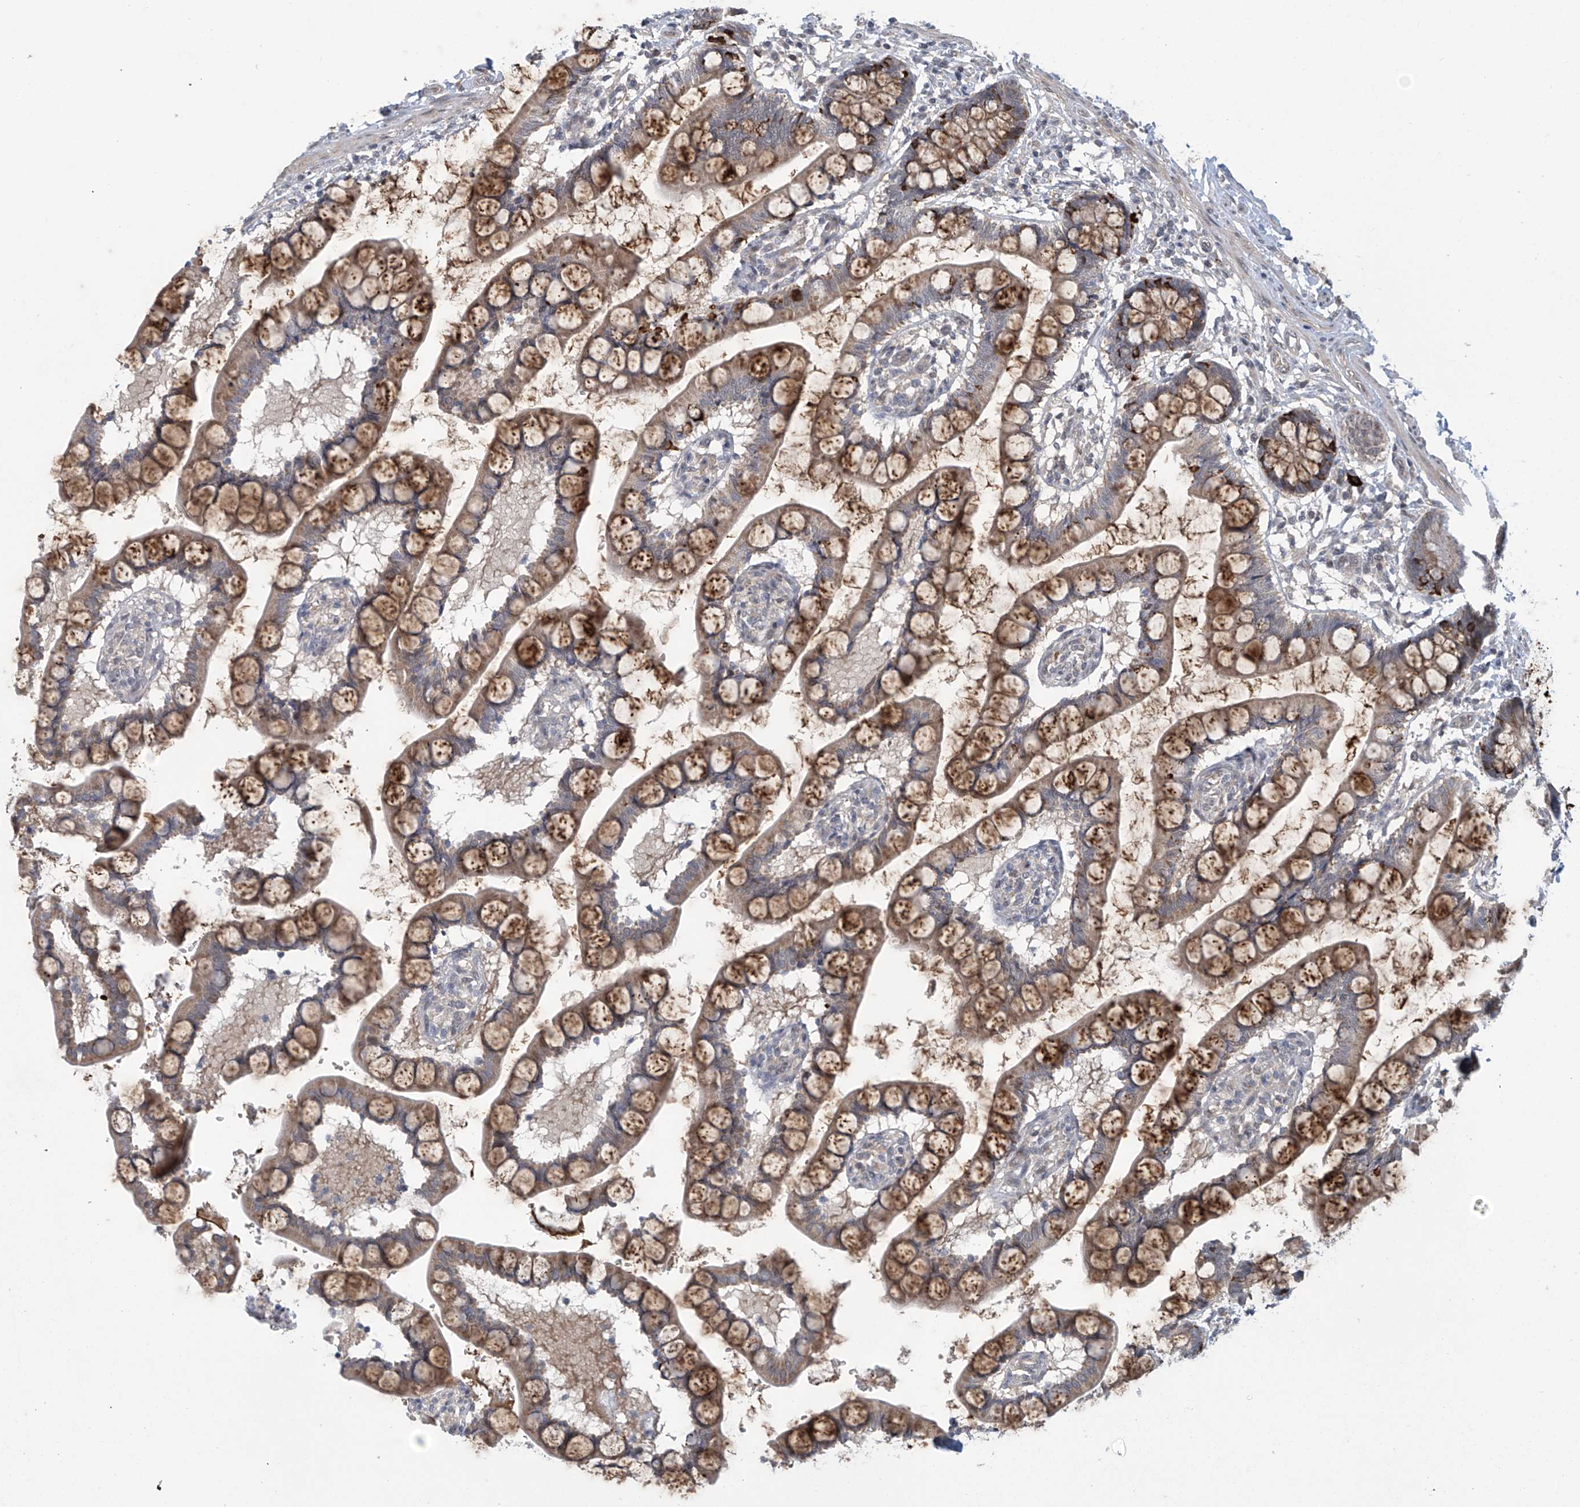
{"staining": {"intensity": "strong", "quantity": "25%-75%", "location": "cytoplasmic/membranous"}, "tissue": "small intestine", "cell_type": "Glandular cells", "image_type": "normal", "snomed": [{"axis": "morphology", "description": "Normal tissue, NOS"}, {"axis": "topography", "description": "Small intestine"}], "caption": "High-magnification brightfield microscopy of benign small intestine stained with DAB (3,3'-diaminobenzidine) (brown) and counterstained with hematoxylin (blue). glandular cells exhibit strong cytoplasmic/membranous positivity is appreciated in approximately25%-75% of cells. The staining is performed using DAB brown chromogen to label protein expression. The nuclei are counter-stained blue using hematoxylin.", "gene": "ABHD13", "patient": {"sex": "male", "age": 52}}